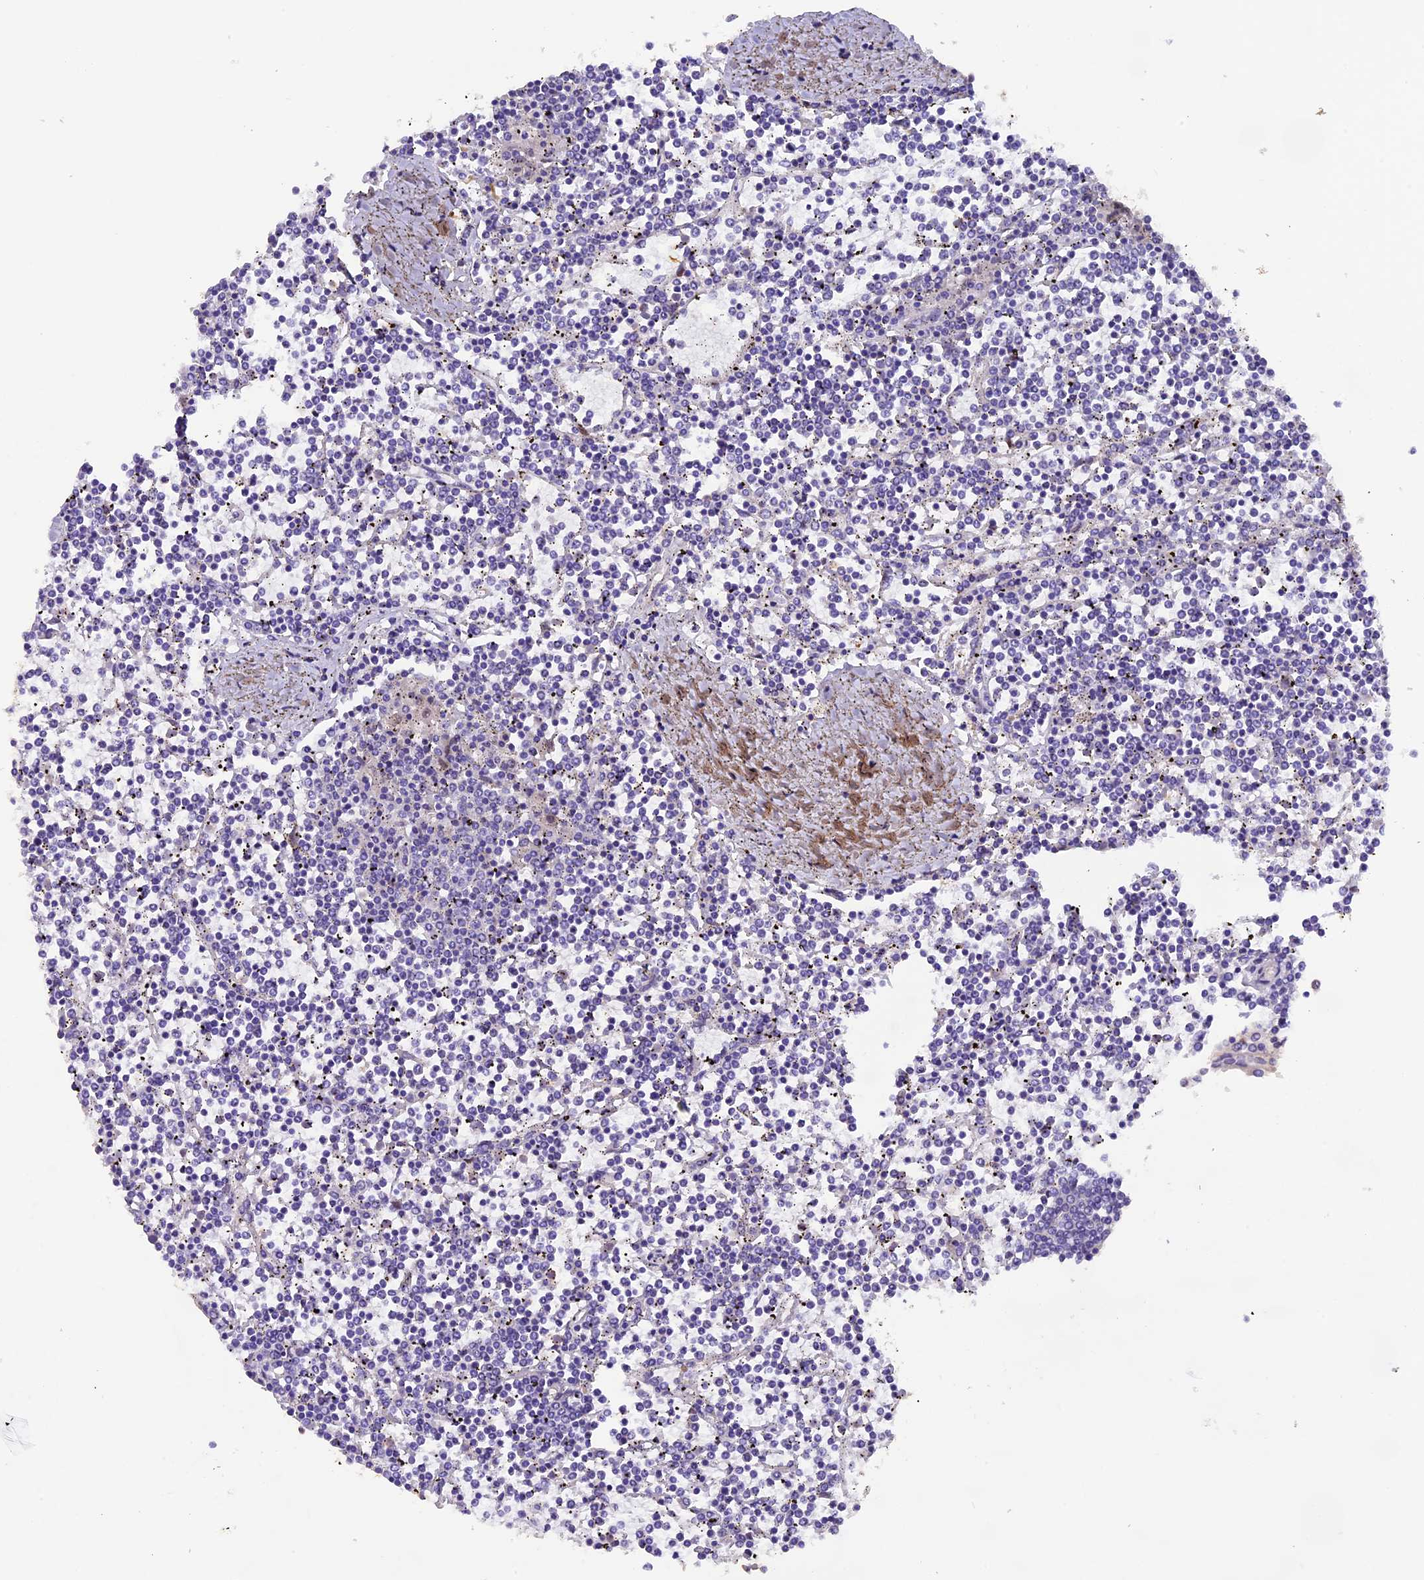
{"staining": {"intensity": "negative", "quantity": "none", "location": "none"}, "tissue": "lymphoma", "cell_type": "Tumor cells", "image_type": "cancer", "snomed": [{"axis": "morphology", "description": "Malignant lymphoma, non-Hodgkin's type, Low grade"}, {"axis": "topography", "description": "Spleen"}], "caption": "This is an immunohistochemistry photomicrograph of human lymphoma. There is no staining in tumor cells.", "gene": "NCK2", "patient": {"sex": "female", "age": 19}}